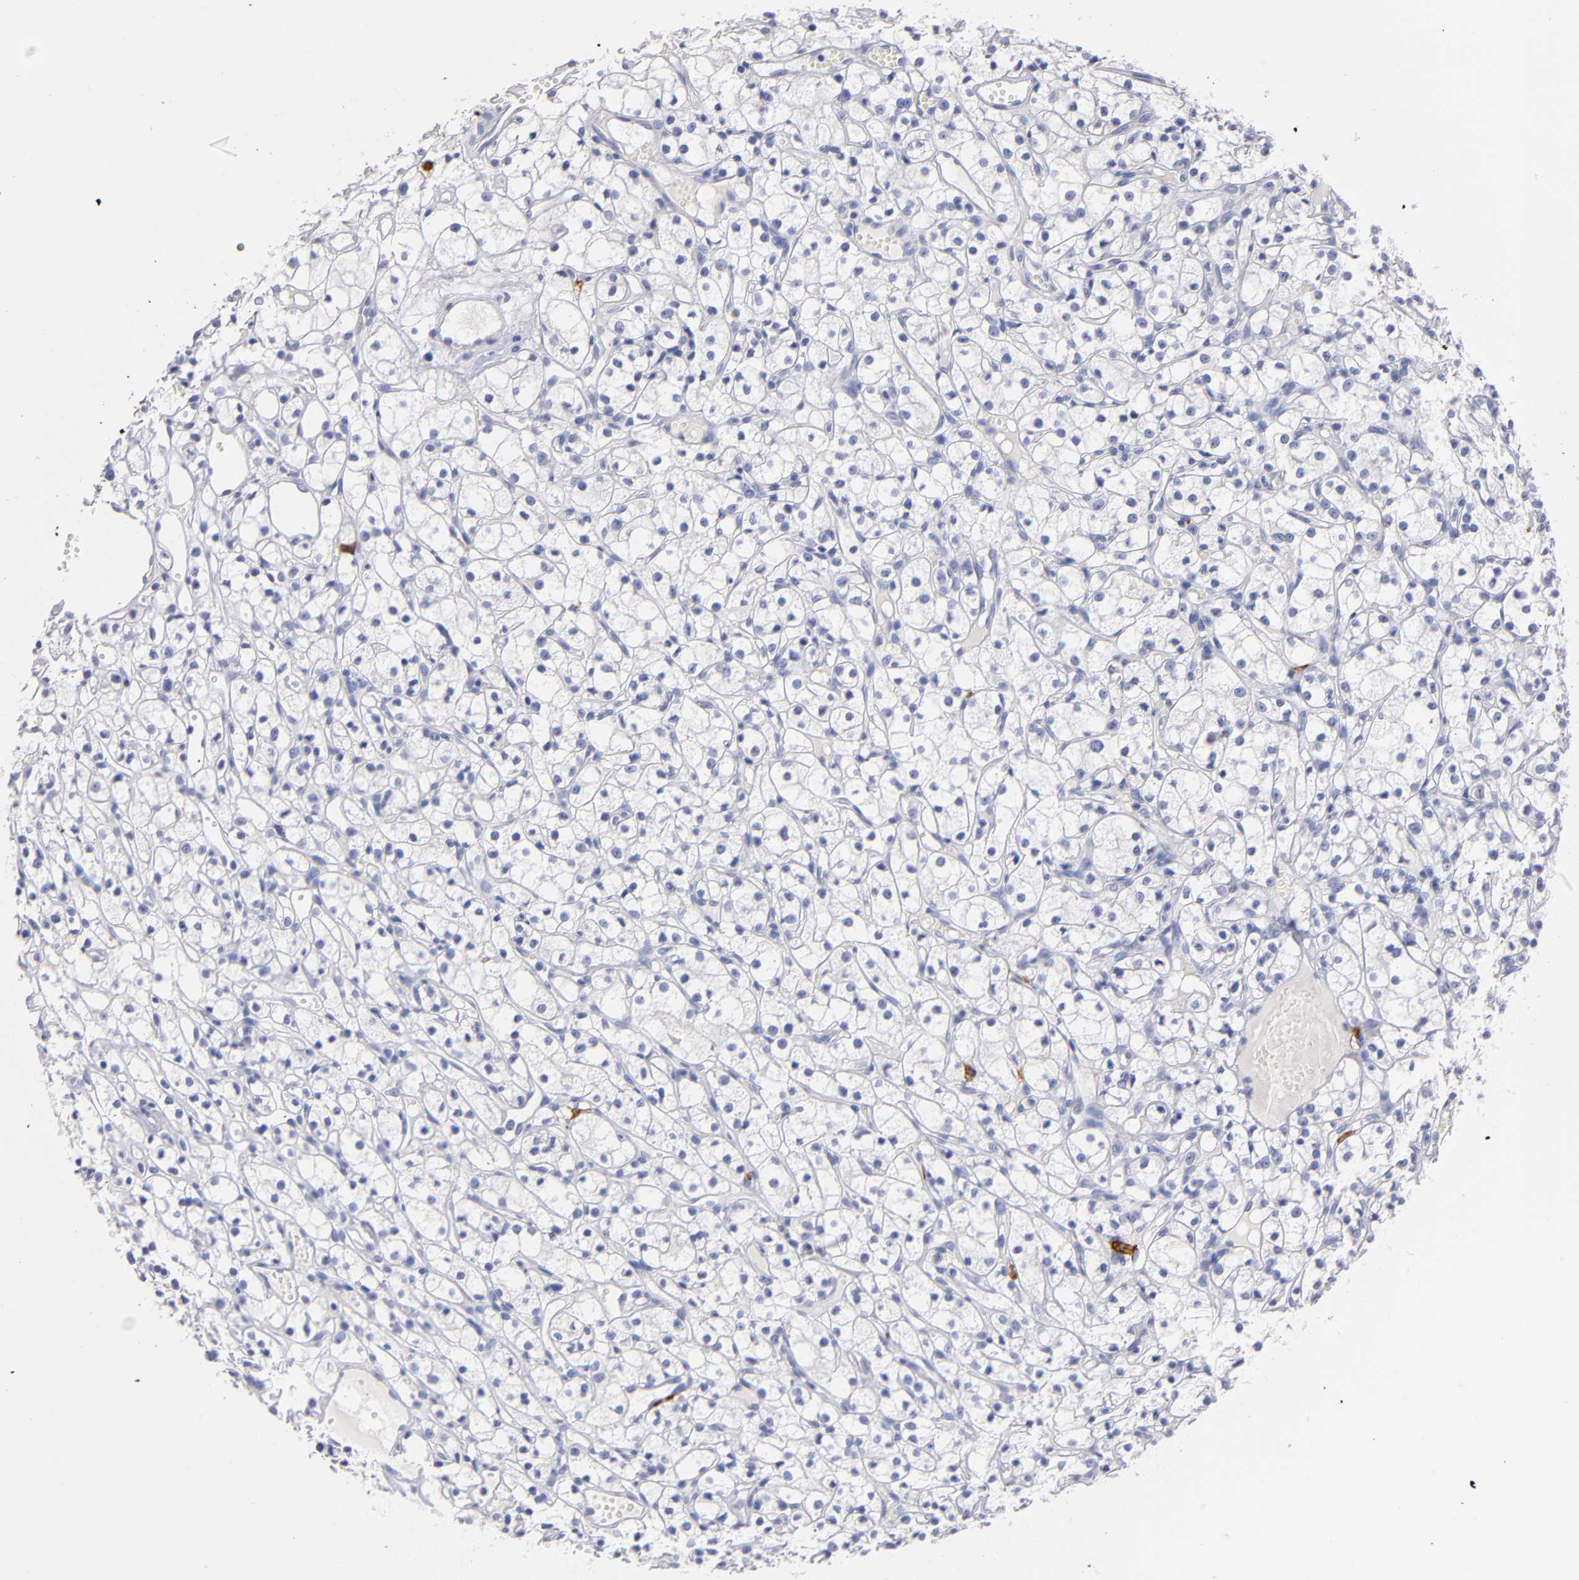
{"staining": {"intensity": "negative", "quantity": "none", "location": "none"}, "tissue": "renal cancer", "cell_type": "Tumor cells", "image_type": "cancer", "snomed": [{"axis": "morphology", "description": "Adenocarcinoma, NOS"}, {"axis": "topography", "description": "Kidney"}], "caption": "Histopathology image shows no significant protein staining in tumor cells of renal adenocarcinoma.", "gene": "KIT", "patient": {"sex": "male", "age": 61}}